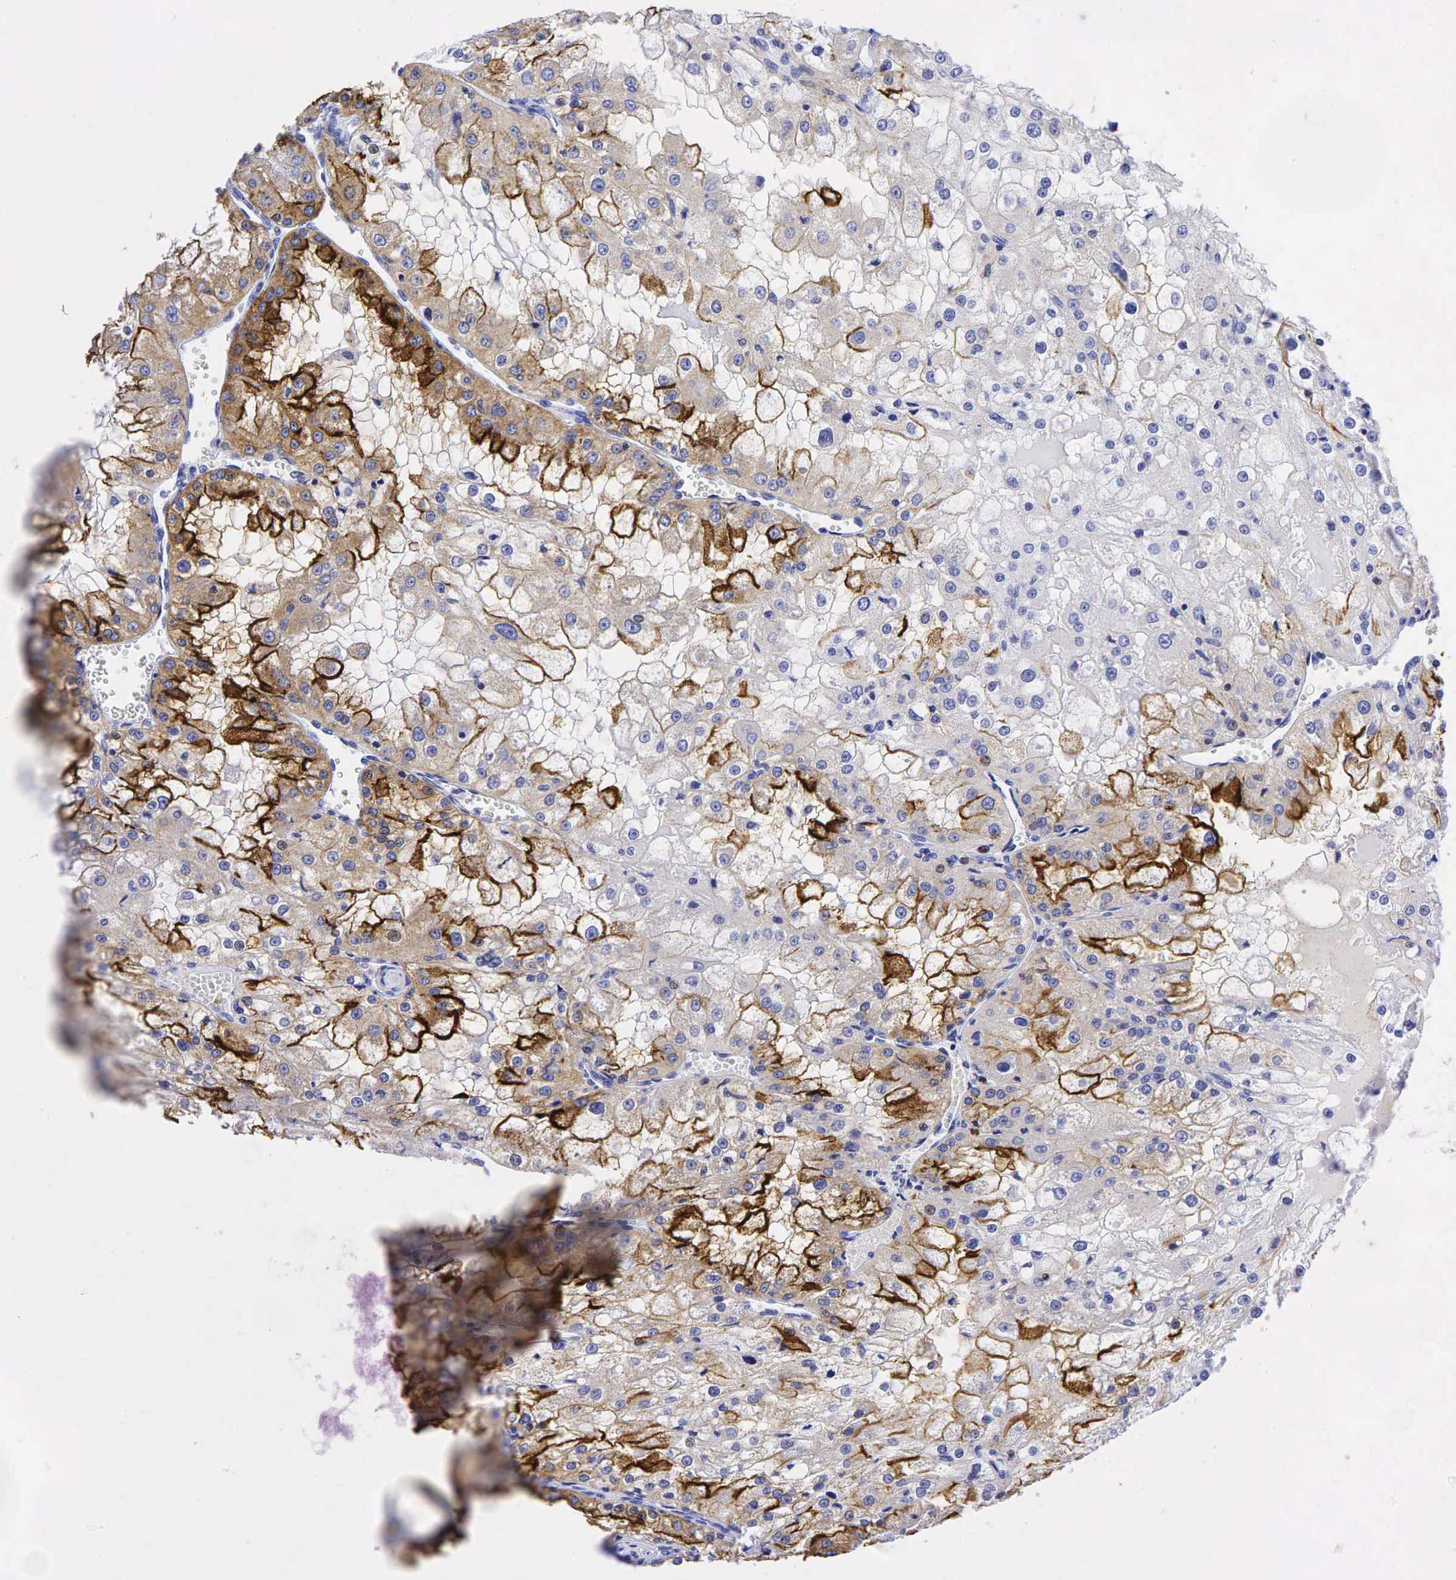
{"staining": {"intensity": "strong", "quantity": "25%-75%", "location": "cytoplasmic/membranous"}, "tissue": "renal cancer", "cell_type": "Tumor cells", "image_type": "cancer", "snomed": [{"axis": "morphology", "description": "Adenocarcinoma, NOS"}, {"axis": "topography", "description": "Kidney"}], "caption": "A high amount of strong cytoplasmic/membranous positivity is seen in about 25%-75% of tumor cells in adenocarcinoma (renal) tissue. (Stains: DAB in brown, nuclei in blue, Microscopy: brightfield microscopy at high magnification).", "gene": "FUT4", "patient": {"sex": "female", "age": 74}}